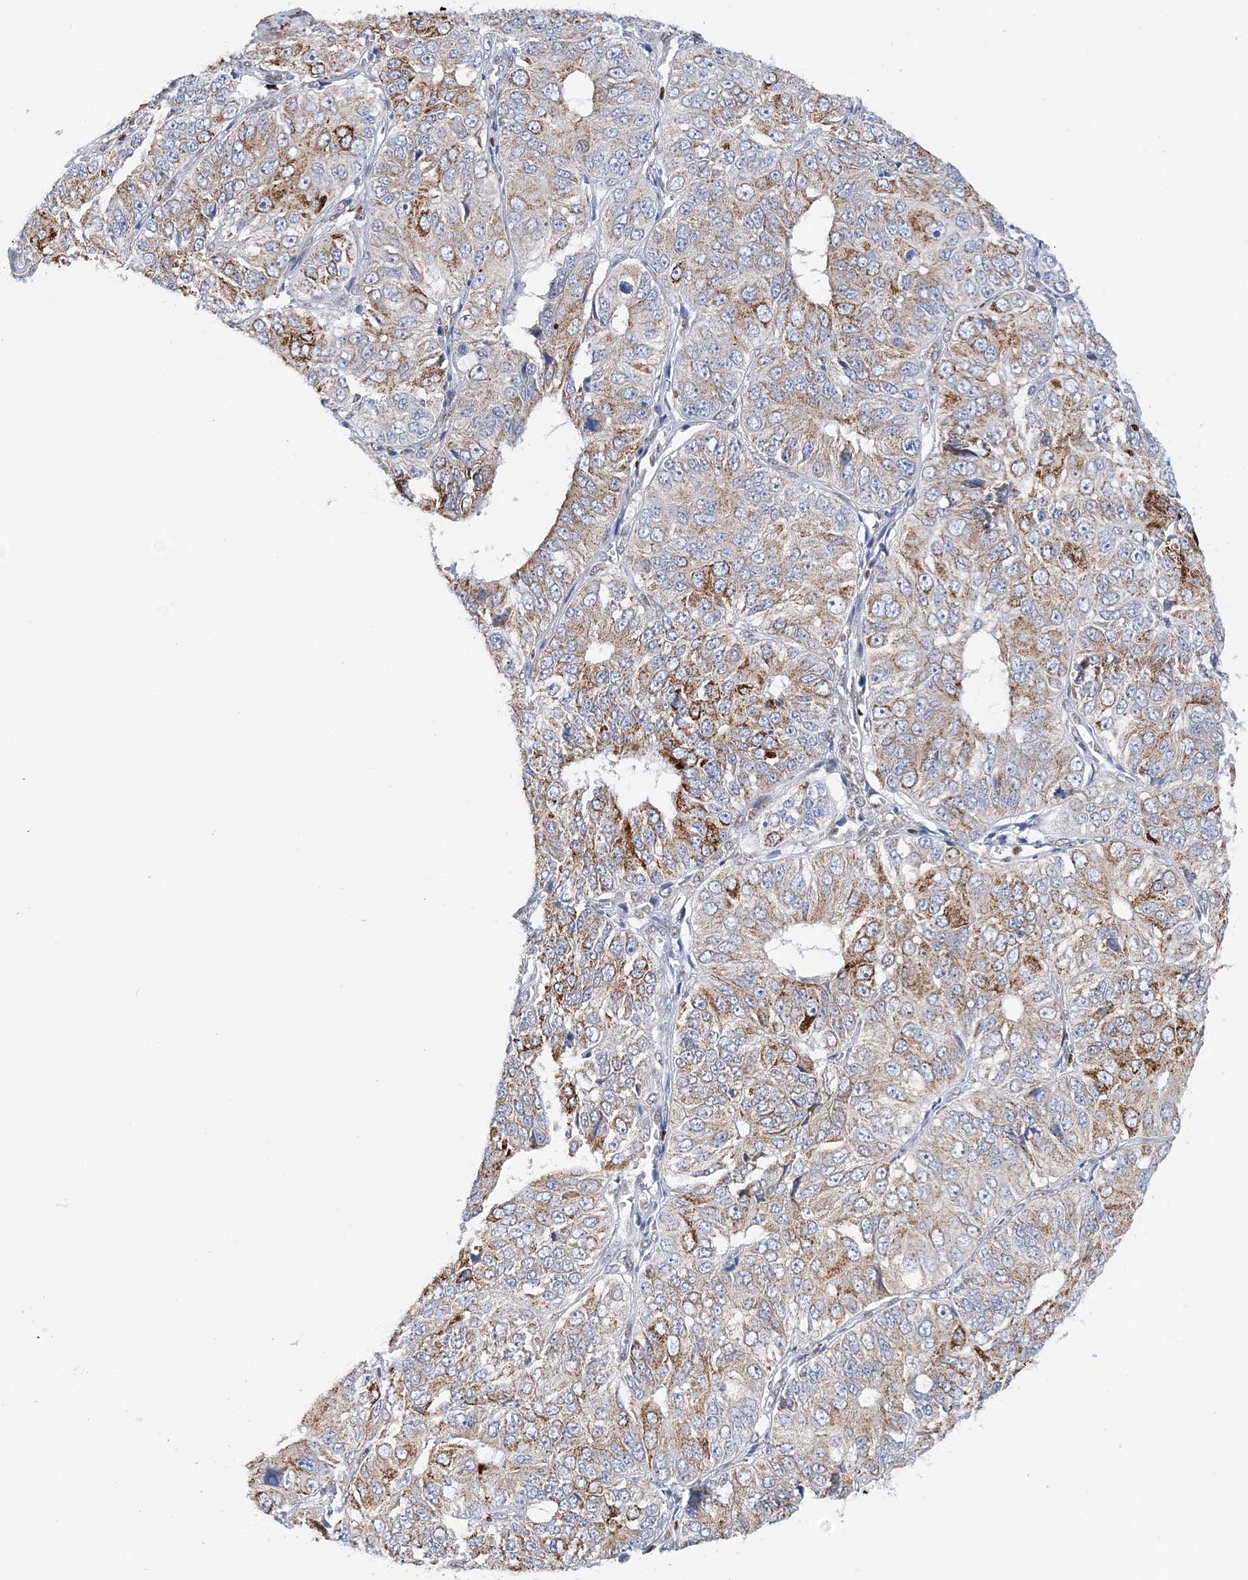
{"staining": {"intensity": "moderate", "quantity": "25%-75%", "location": "cytoplasmic/membranous"}, "tissue": "ovarian cancer", "cell_type": "Tumor cells", "image_type": "cancer", "snomed": [{"axis": "morphology", "description": "Carcinoma, endometroid"}, {"axis": "topography", "description": "Ovary"}], "caption": "Protein staining of ovarian cancer (endometroid carcinoma) tissue demonstrates moderate cytoplasmic/membranous positivity in approximately 25%-75% of tumor cells.", "gene": "NIT2", "patient": {"sex": "female", "age": 51}}